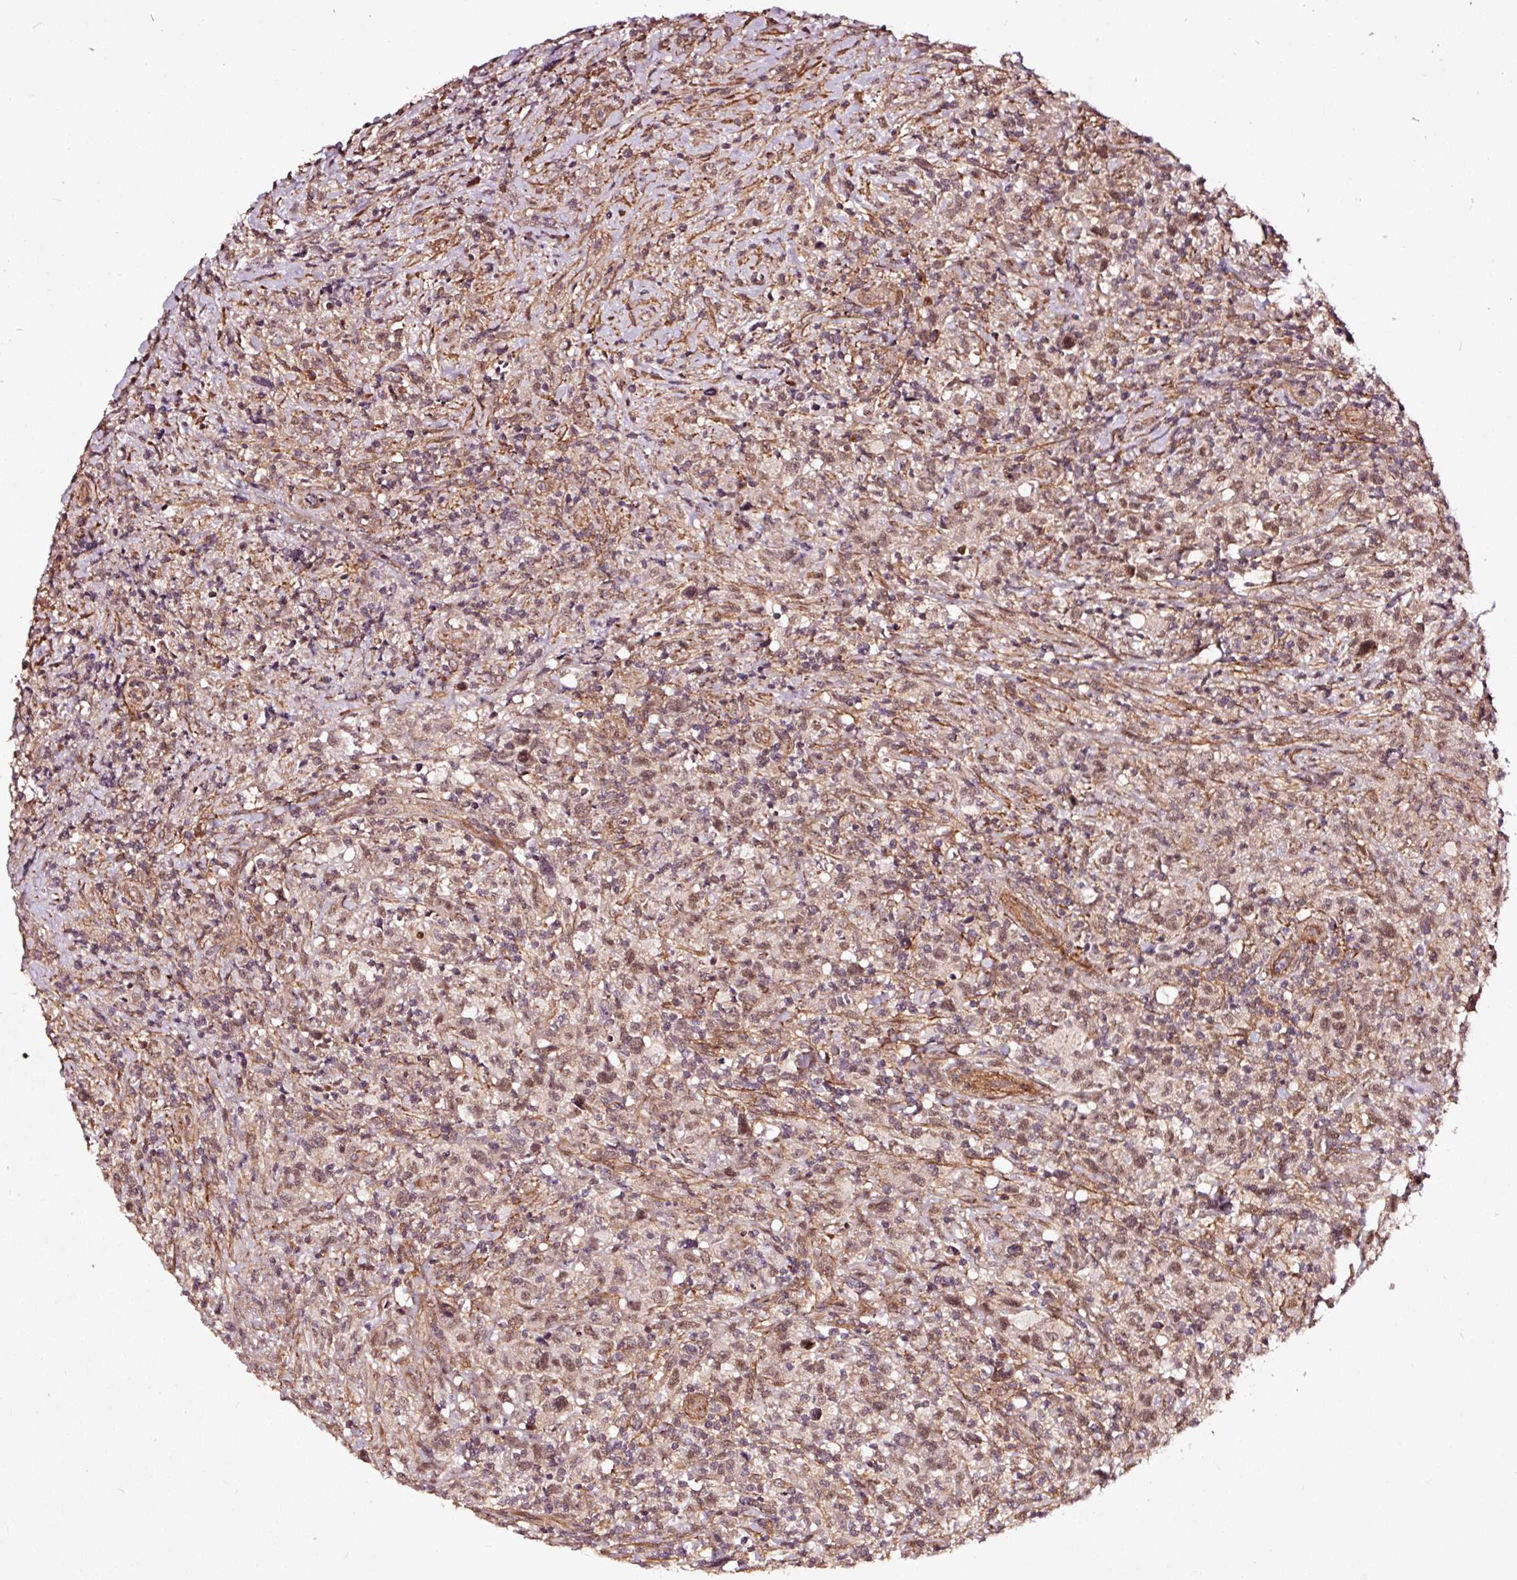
{"staining": {"intensity": "moderate", "quantity": ">75%", "location": "nuclear"}, "tissue": "lymphoma", "cell_type": "Tumor cells", "image_type": "cancer", "snomed": [{"axis": "morphology", "description": "Hodgkin's disease, NOS"}, {"axis": "topography", "description": "Lymph node"}], "caption": "Immunohistochemical staining of human Hodgkin's disease reveals medium levels of moderate nuclear protein expression in about >75% of tumor cells.", "gene": "TPM1", "patient": {"sex": "female", "age": 18}}